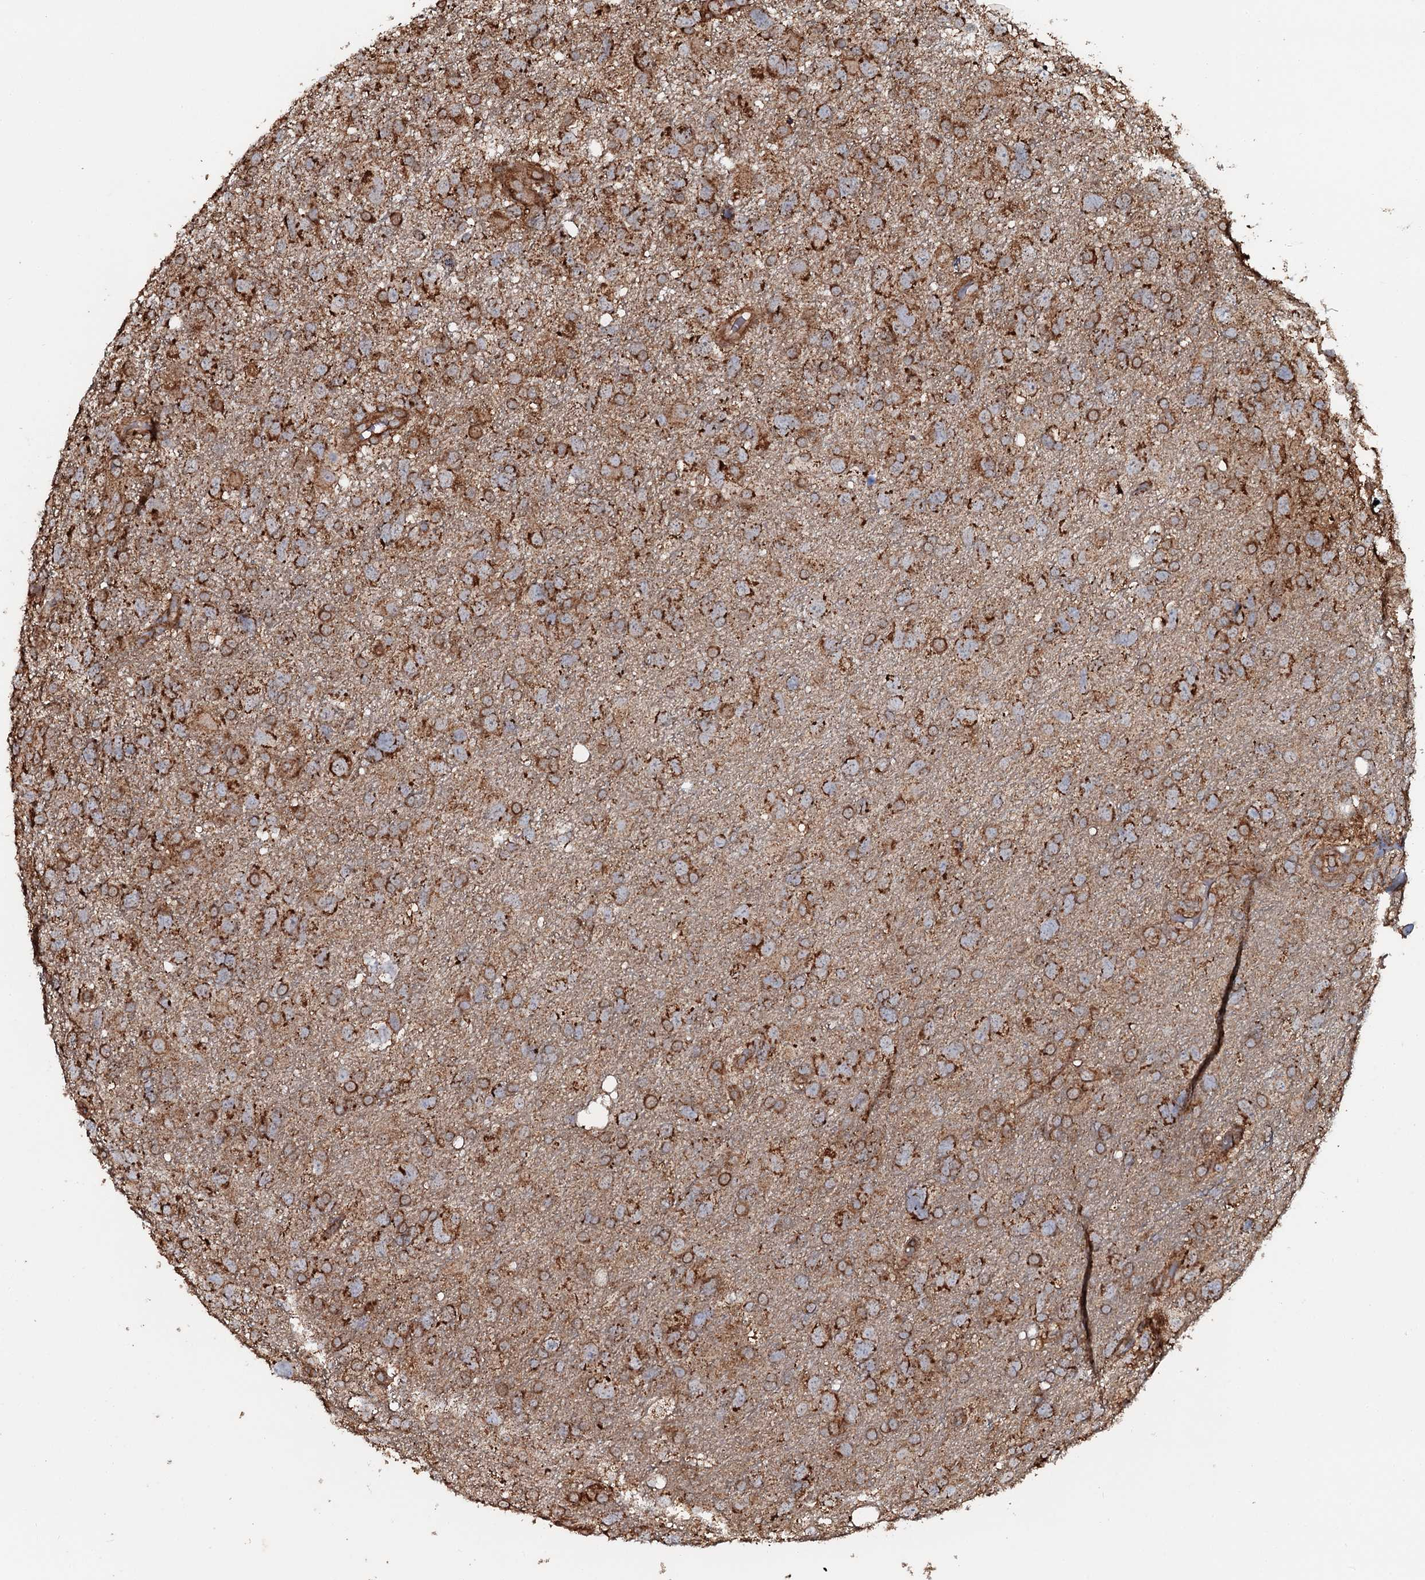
{"staining": {"intensity": "strong", "quantity": "25%-75%", "location": "cytoplasmic/membranous"}, "tissue": "glioma", "cell_type": "Tumor cells", "image_type": "cancer", "snomed": [{"axis": "morphology", "description": "Glioma, malignant, High grade"}, {"axis": "topography", "description": "Brain"}], "caption": "An immunohistochemistry (IHC) histopathology image of neoplastic tissue is shown. Protein staining in brown labels strong cytoplasmic/membranous positivity in glioma within tumor cells.", "gene": "VWA8", "patient": {"sex": "male", "age": 61}}